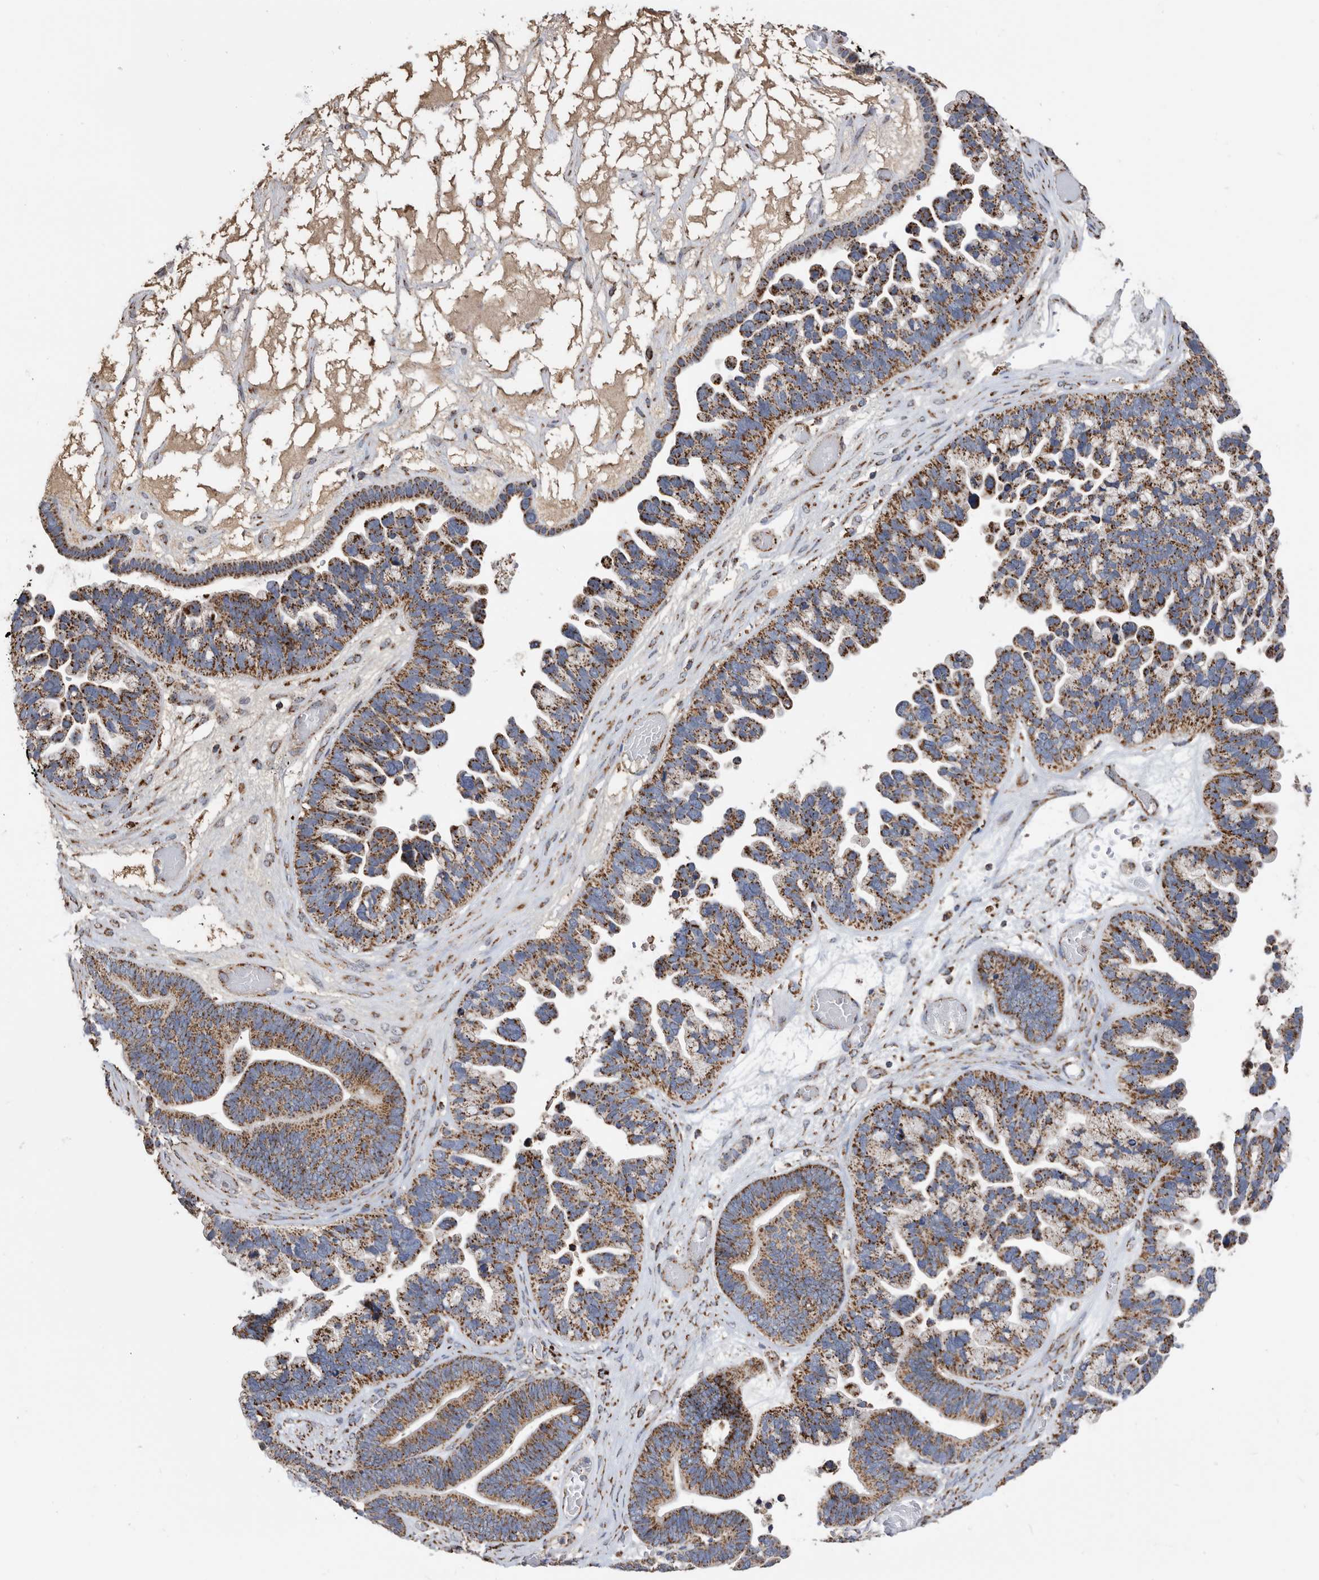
{"staining": {"intensity": "strong", "quantity": ">75%", "location": "cytoplasmic/membranous"}, "tissue": "ovarian cancer", "cell_type": "Tumor cells", "image_type": "cancer", "snomed": [{"axis": "morphology", "description": "Cystadenocarcinoma, serous, NOS"}, {"axis": "topography", "description": "Ovary"}], "caption": "Ovarian cancer stained with a protein marker demonstrates strong staining in tumor cells.", "gene": "WFDC1", "patient": {"sex": "female", "age": 56}}